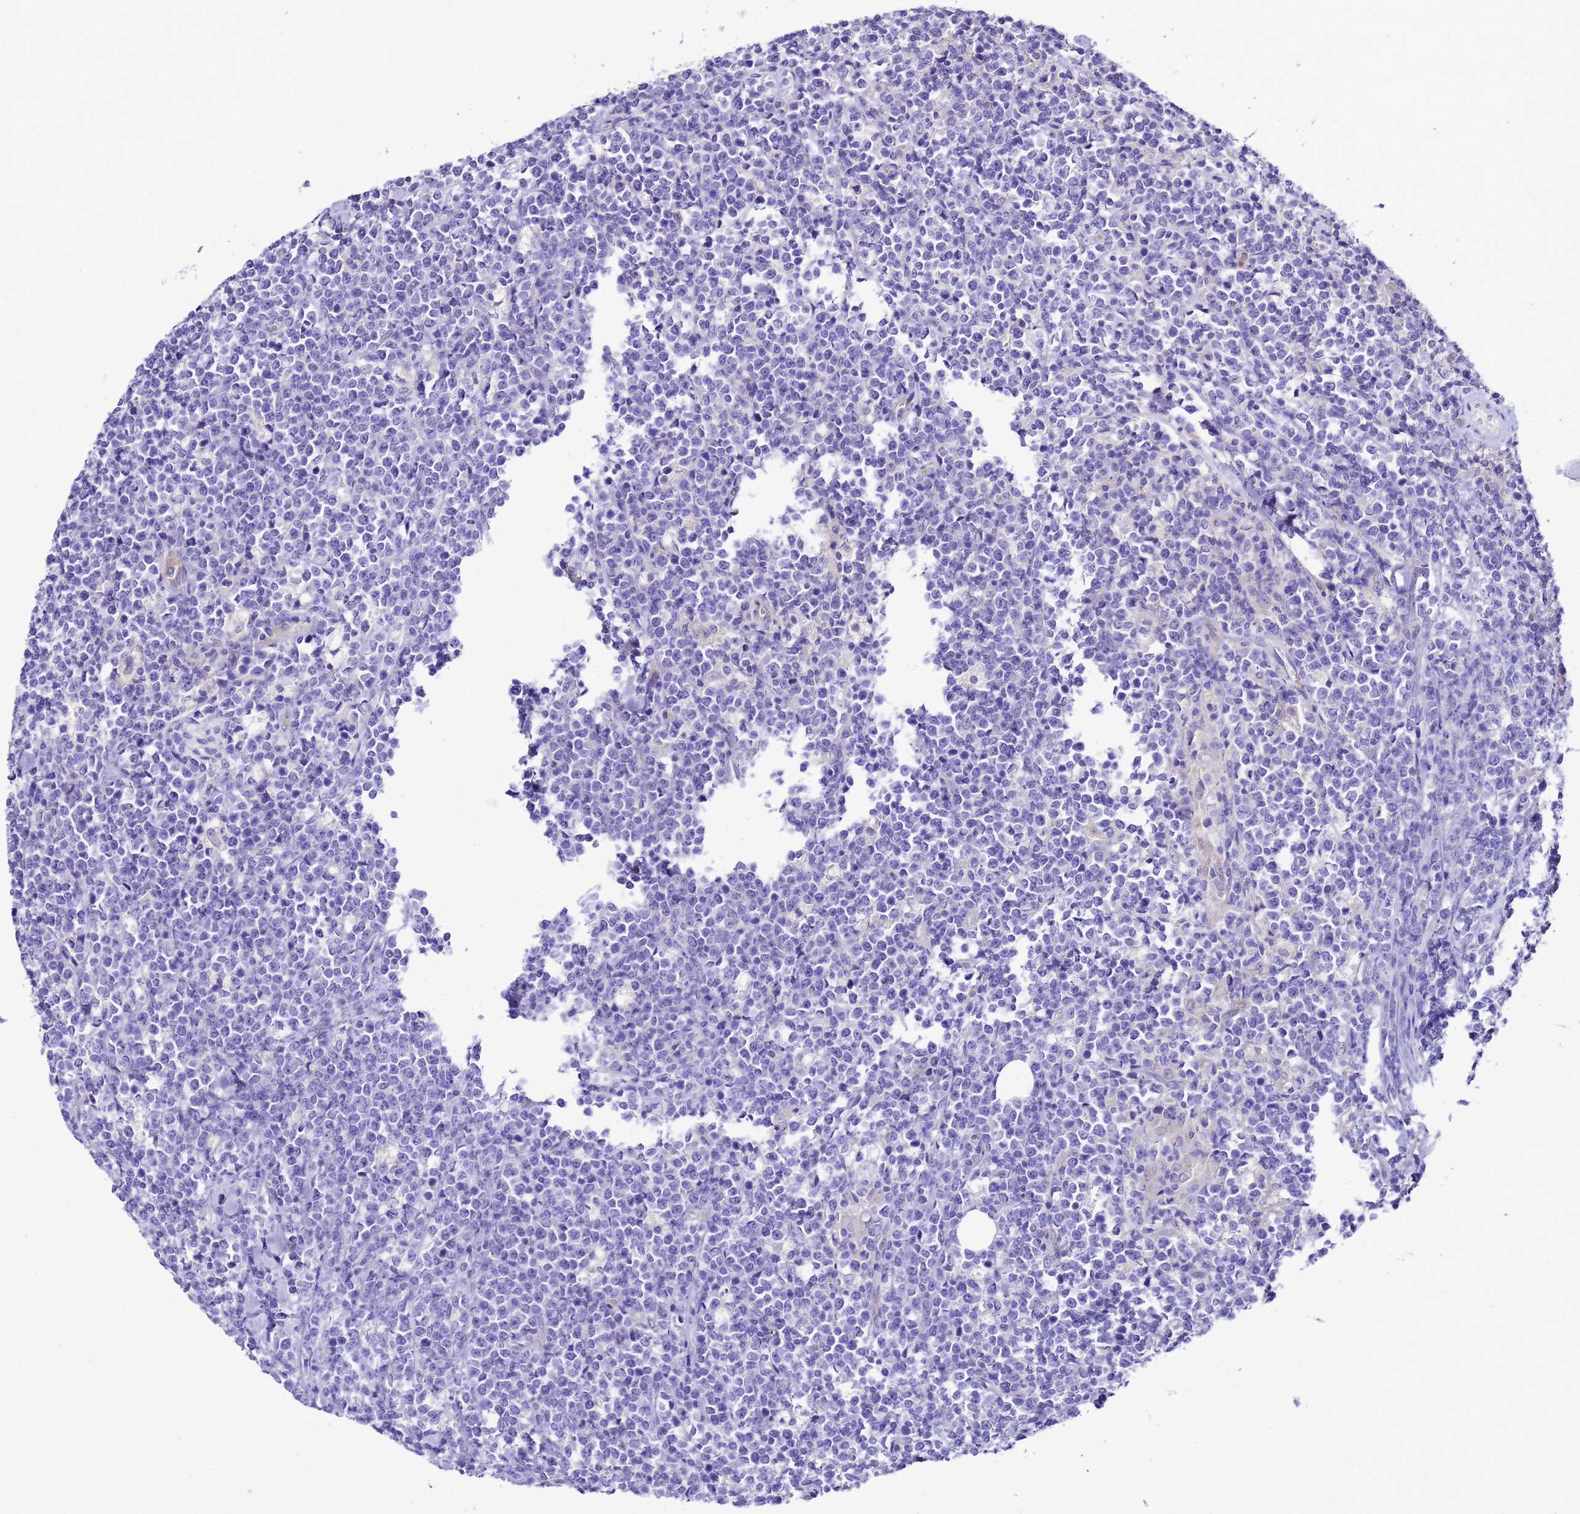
{"staining": {"intensity": "negative", "quantity": "none", "location": "none"}, "tissue": "lymphoma", "cell_type": "Tumor cells", "image_type": "cancer", "snomed": [{"axis": "morphology", "description": "Malignant lymphoma, non-Hodgkin's type, High grade"}, {"axis": "topography", "description": "Small intestine"}], "caption": "DAB (3,3'-diaminobenzidine) immunohistochemical staining of malignant lymphoma, non-Hodgkin's type (high-grade) demonstrates no significant expression in tumor cells.", "gene": "UGT2A1", "patient": {"sex": "male", "age": 8}}